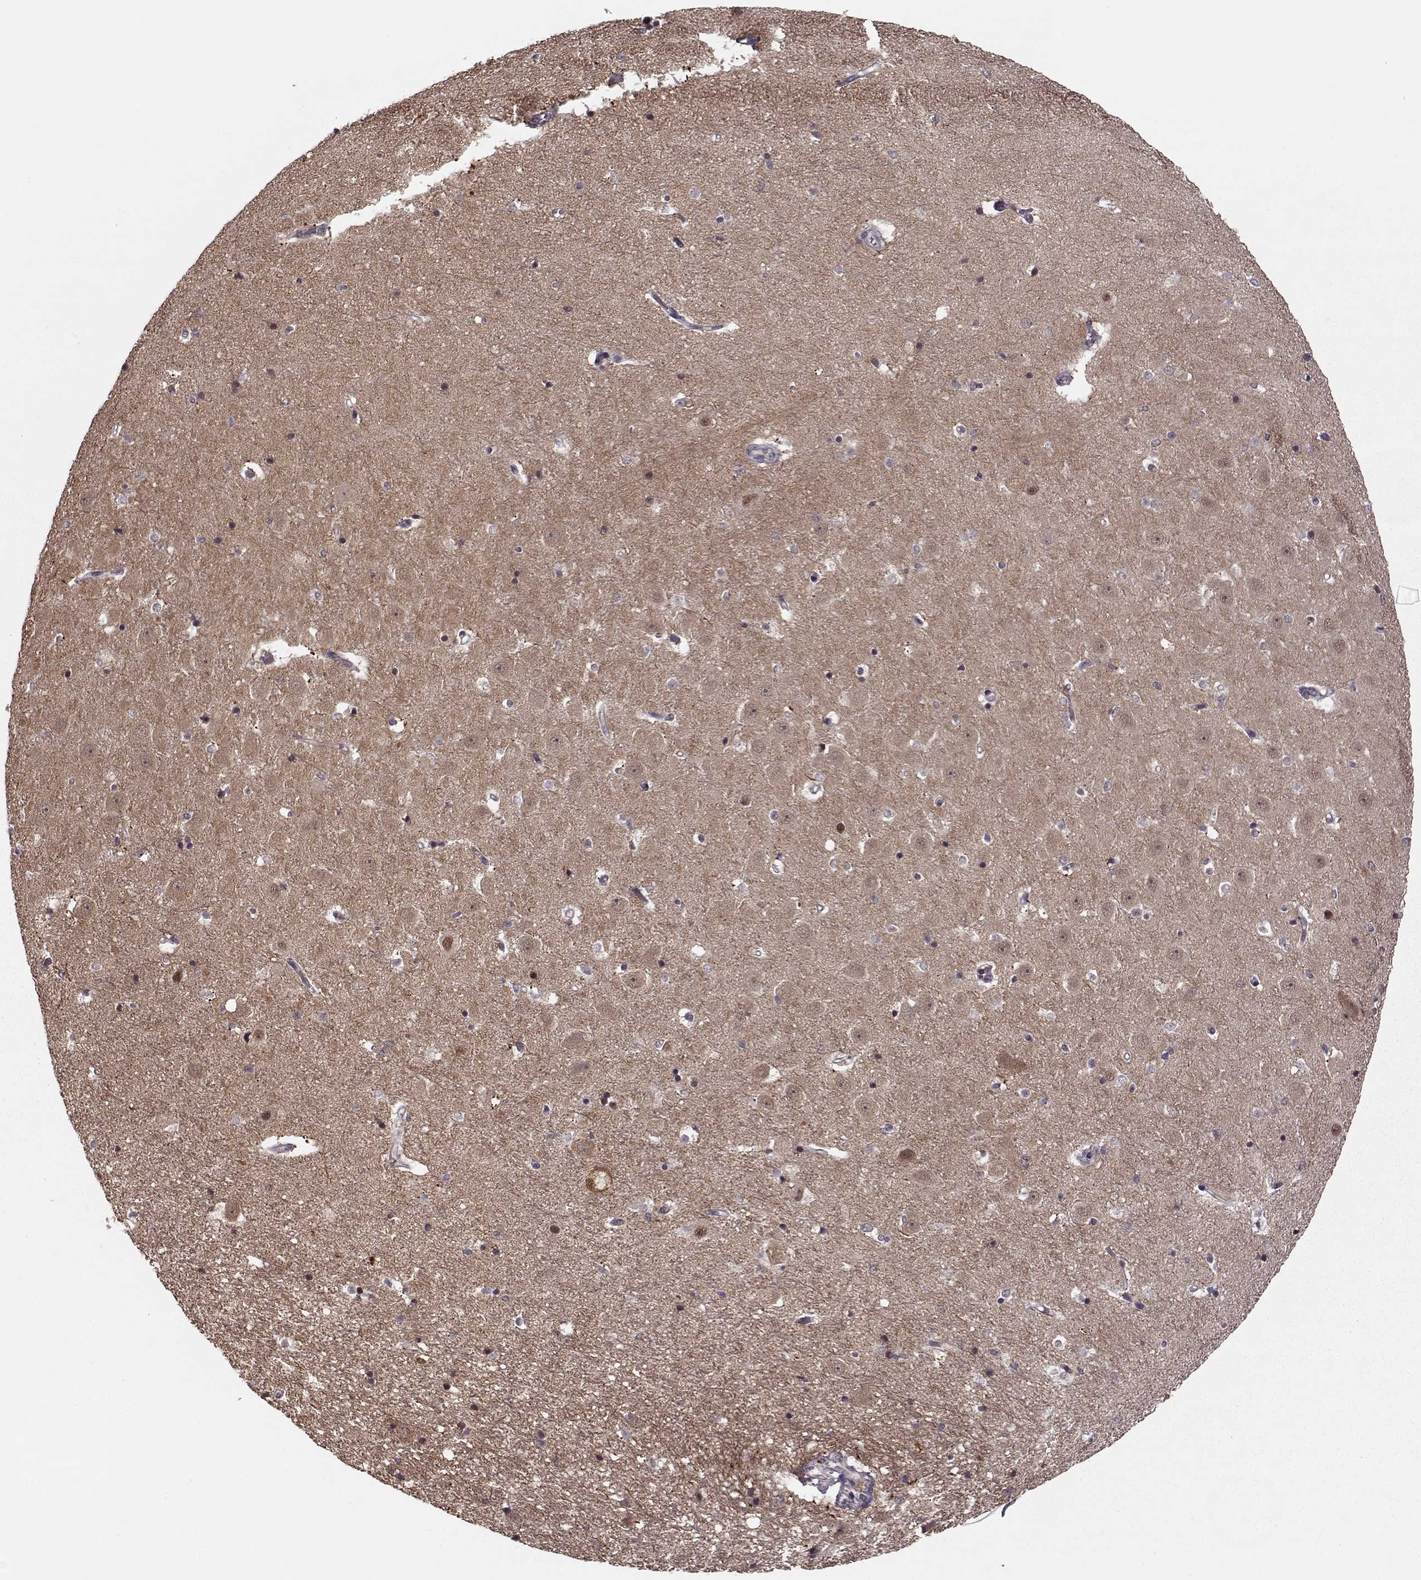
{"staining": {"intensity": "negative", "quantity": "none", "location": "none"}, "tissue": "hippocampus", "cell_type": "Glial cells", "image_type": "normal", "snomed": [{"axis": "morphology", "description": "Normal tissue, NOS"}, {"axis": "topography", "description": "Hippocampus"}], "caption": "High power microscopy image of an IHC photomicrograph of unremarkable hippocampus, revealing no significant expression in glial cells.", "gene": "DENND4B", "patient": {"sex": "male", "age": 44}}